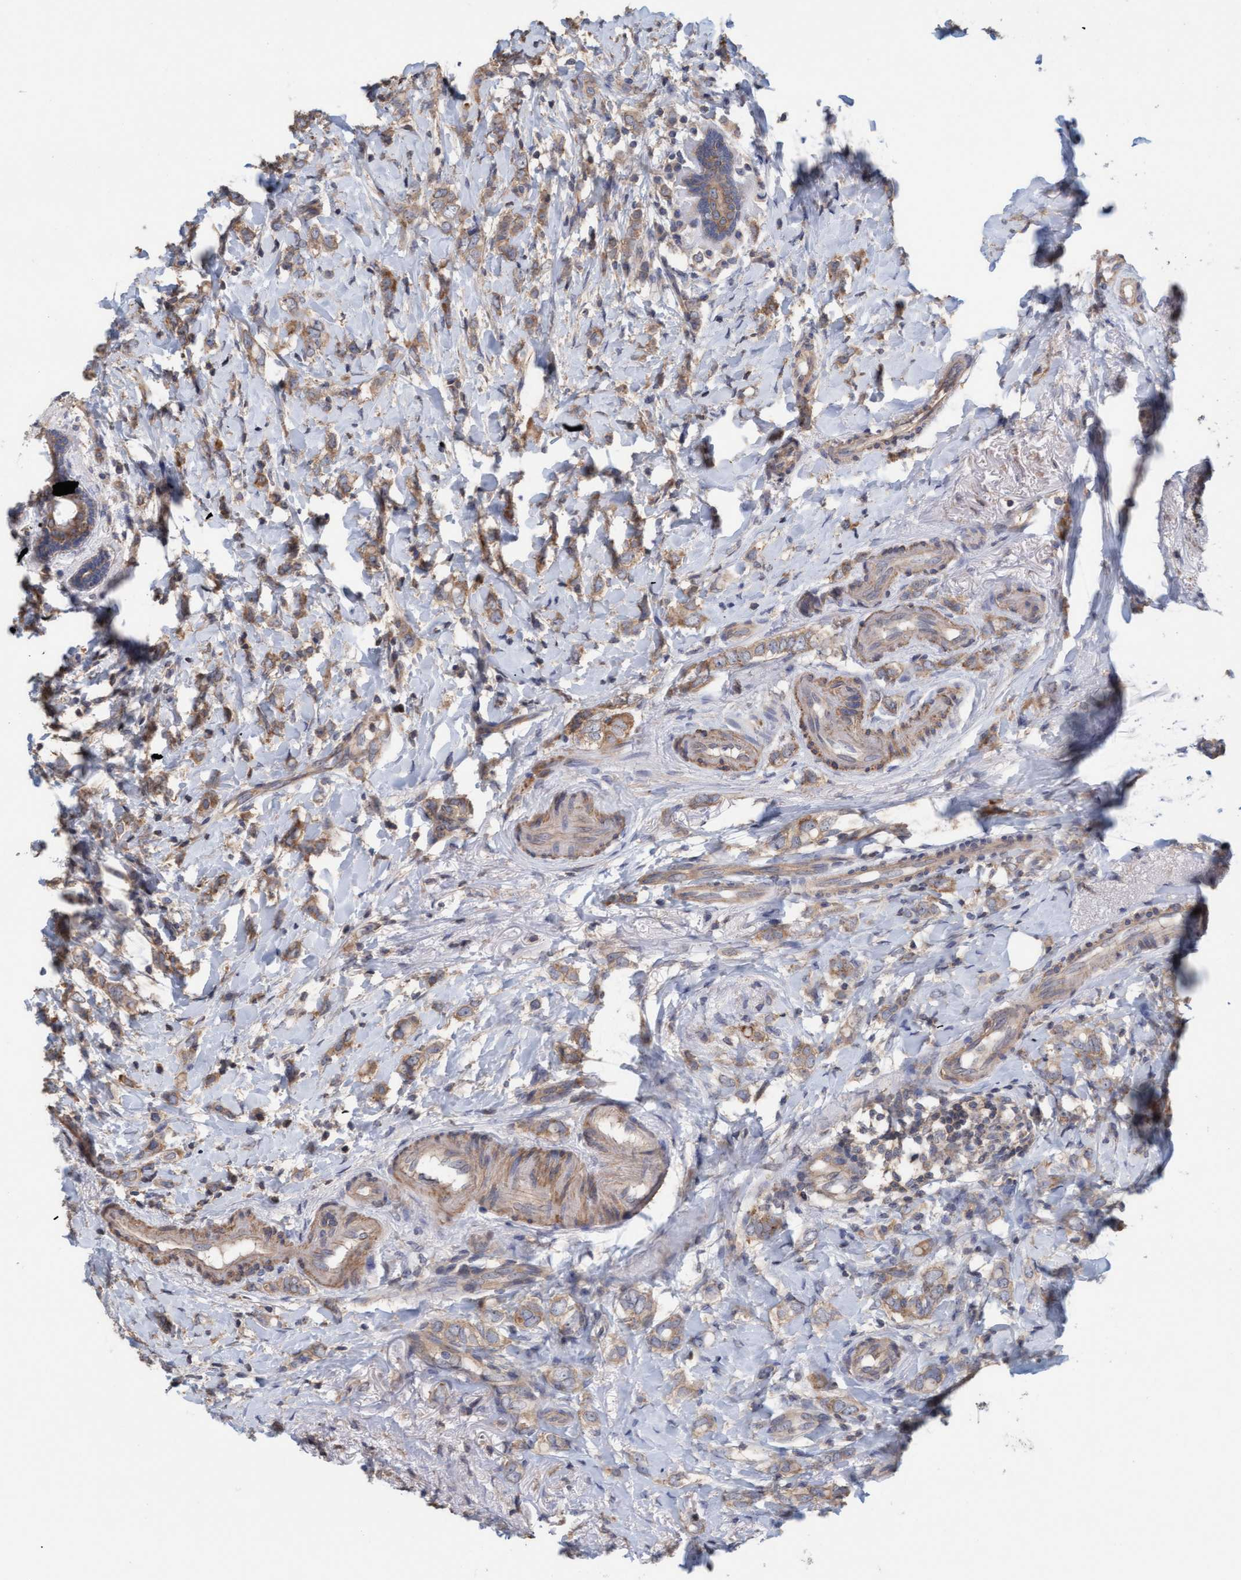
{"staining": {"intensity": "moderate", "quantity": ">75%", "location": "cytoplasmic/membranous"}, "tissue": "breast cancer", "cell_type": "Tumor cells", "image_type": "cancer", "snomed": [{"axis": "morphology", "description": "Normal tissue, NOS"}, {"axis": "morphology", "description": "Lobular carcinoma"}, {"axis": "topography", "description": "Breast"}], "caption": "The micrograph shows immunohistochemical staining of lobular carcinoma (breast). There is moderate cytoplasmic/membranous staining is seen in about >75% of tumor cells.", "gene": "FXR2", "patient": {"sex": "female", "age": 47}}